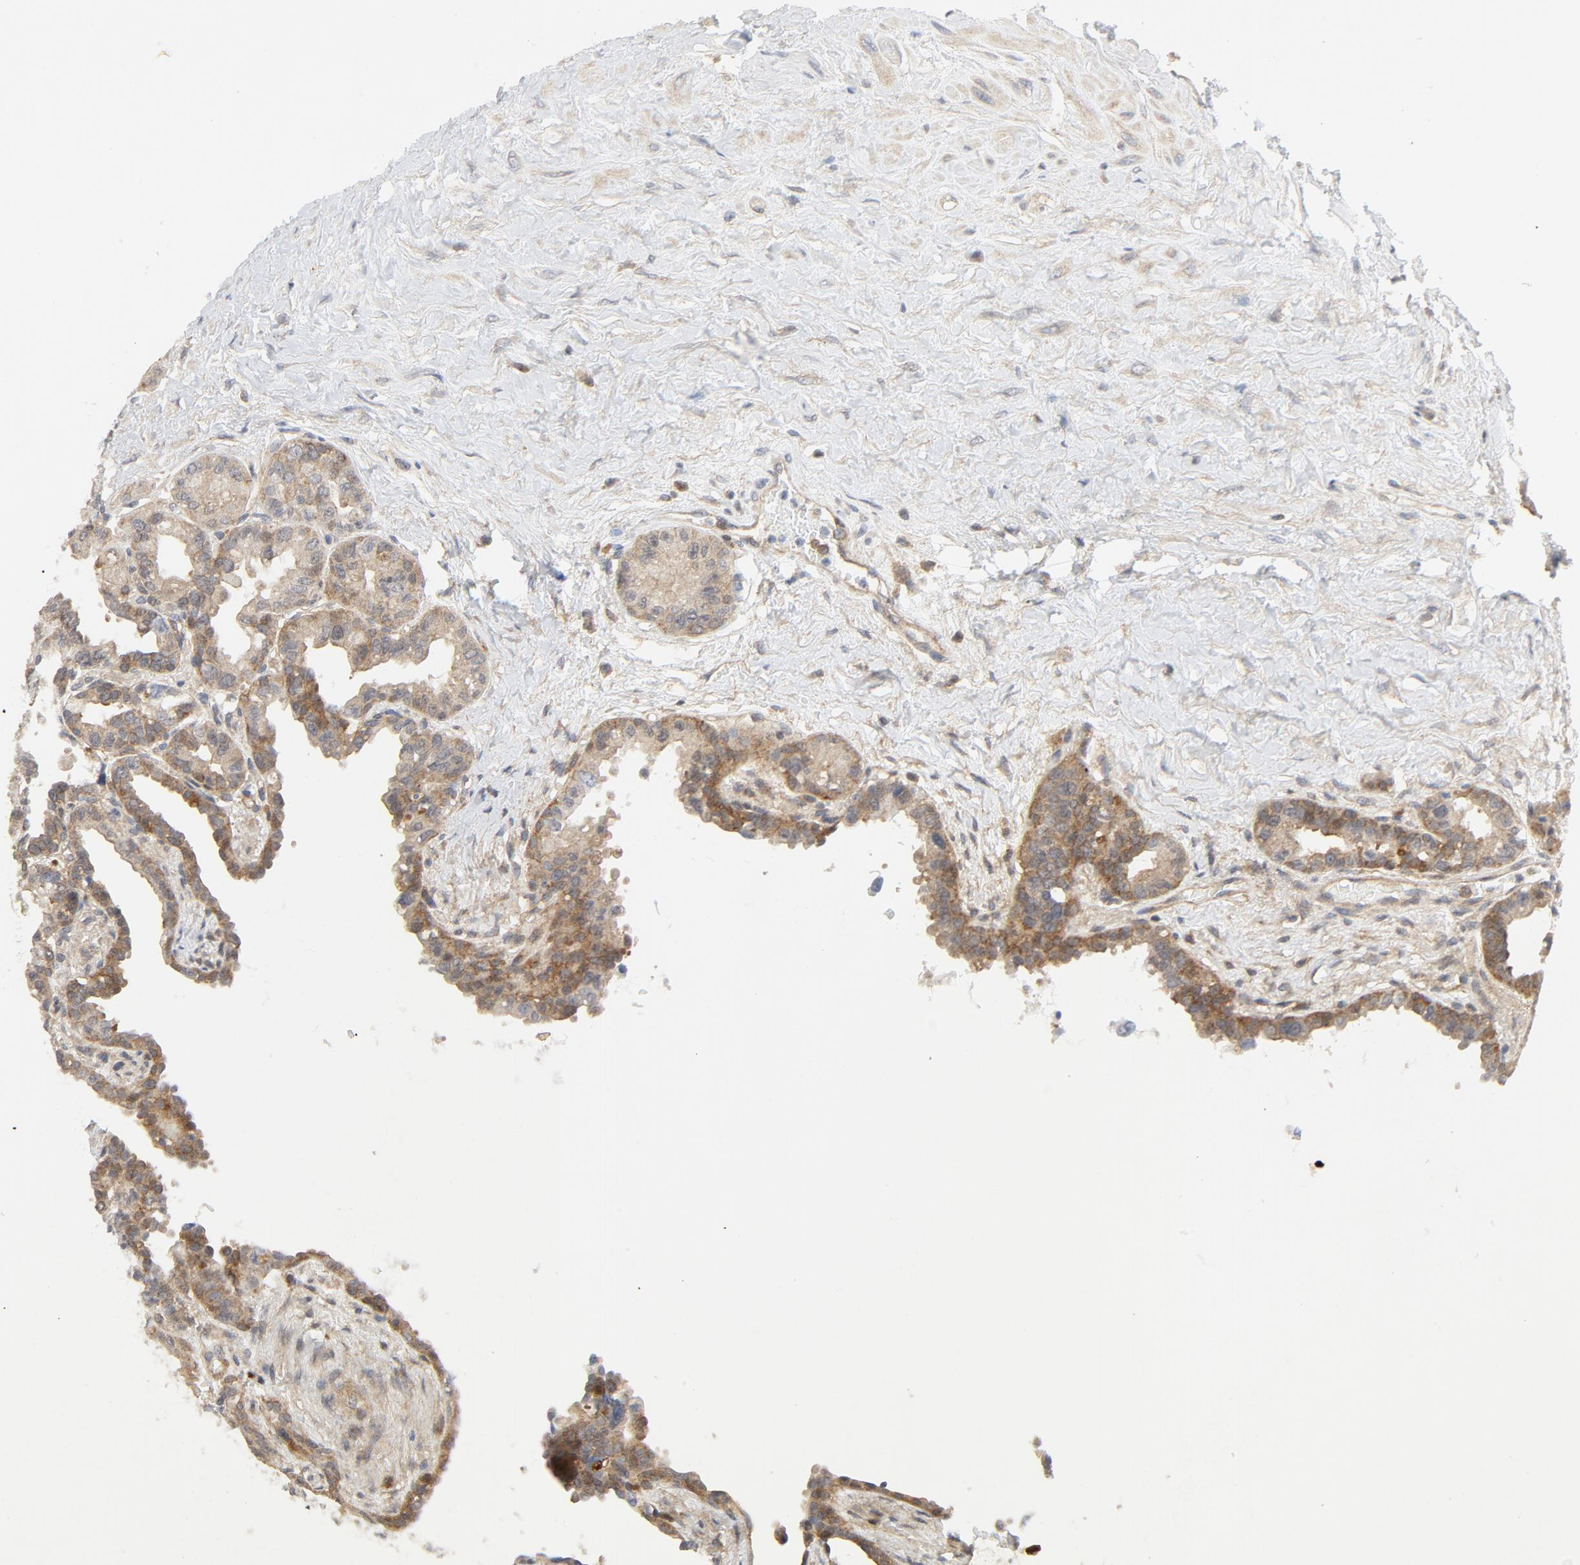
{"staining": {"intensity": "moderate", "quantity": "25%-75%", "location": "cytoplasmic/membranous"}, "tissue": "seminal vesicle", "cell_type": "Glandular cells", "image_type": "normal", "snomed": [{"axis": "morphology", "description": "Normal tissue, NOS"}, {"axis": "topography", "description": "Seminal veicle"}], "caption": "Benign seminal vesicle displays moderate cytoplasmic/membranous expression in about 25%-75% of glandular cells Nuclei are stained in blue..", "gene": "MAP2K7", "patient": {"sex": "male", "age": 61}}